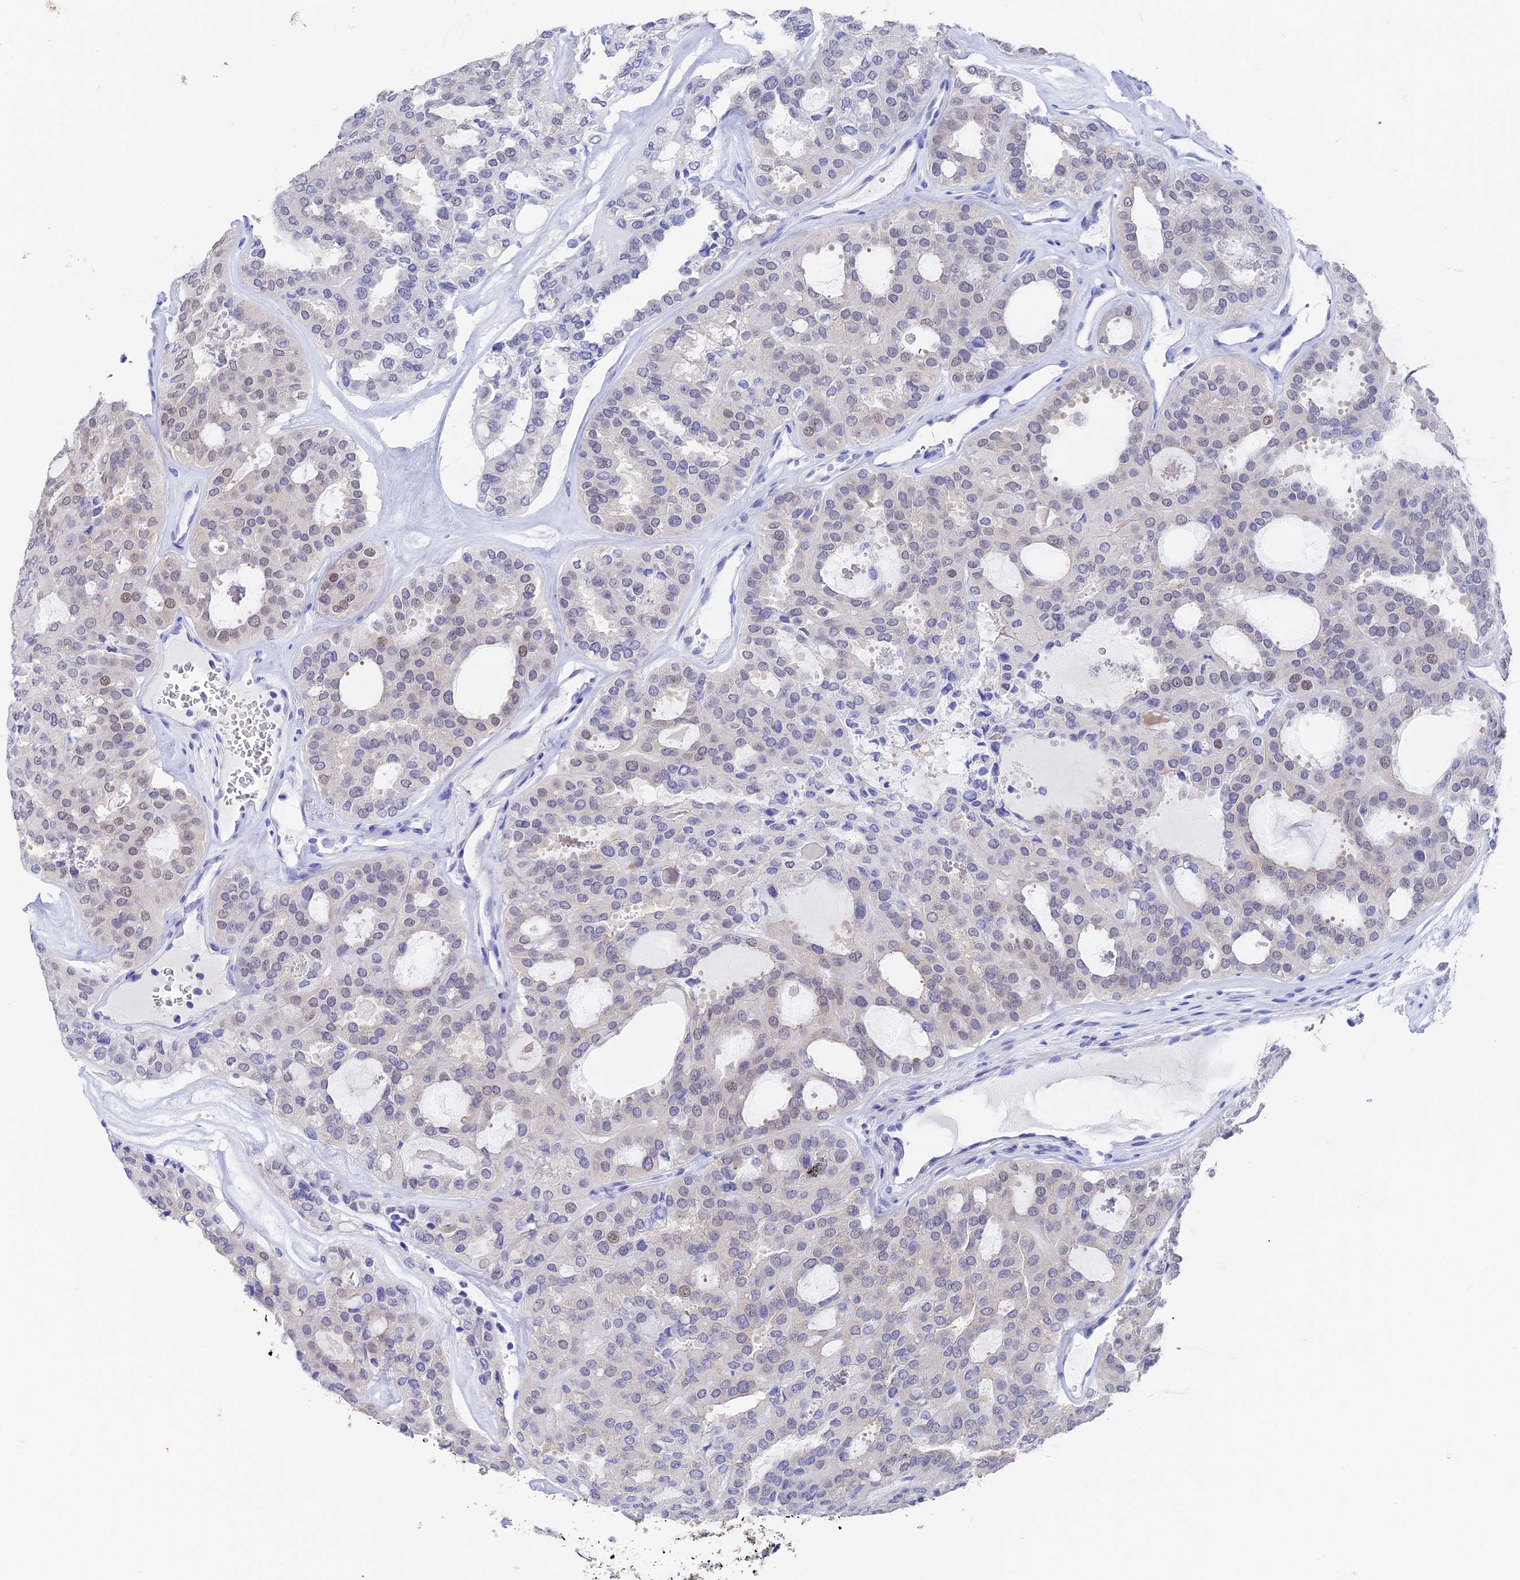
{"staining": {"intensity": "weak", "quantity": "<25%", "location": "nuclear"}, "tissue": "thyroid cancer", "cell_type": "Tumor cells", "image_type": "cancer", "snomed": [{"axis": "morphology", "description": "Follicular adenoma carcinoma, NOS"}, {"axis": "topography", "description": "Thyroid gland"}], "caption": "Tumor cells show no significant positivity in thyroid cancer. (Stains: DAB IHC with hematoxylin counter stain, Microscopy: brightfield microscopy at high magnification).", "gene": "VPS33B", "patient": {"sex": "male", "age": 75}}